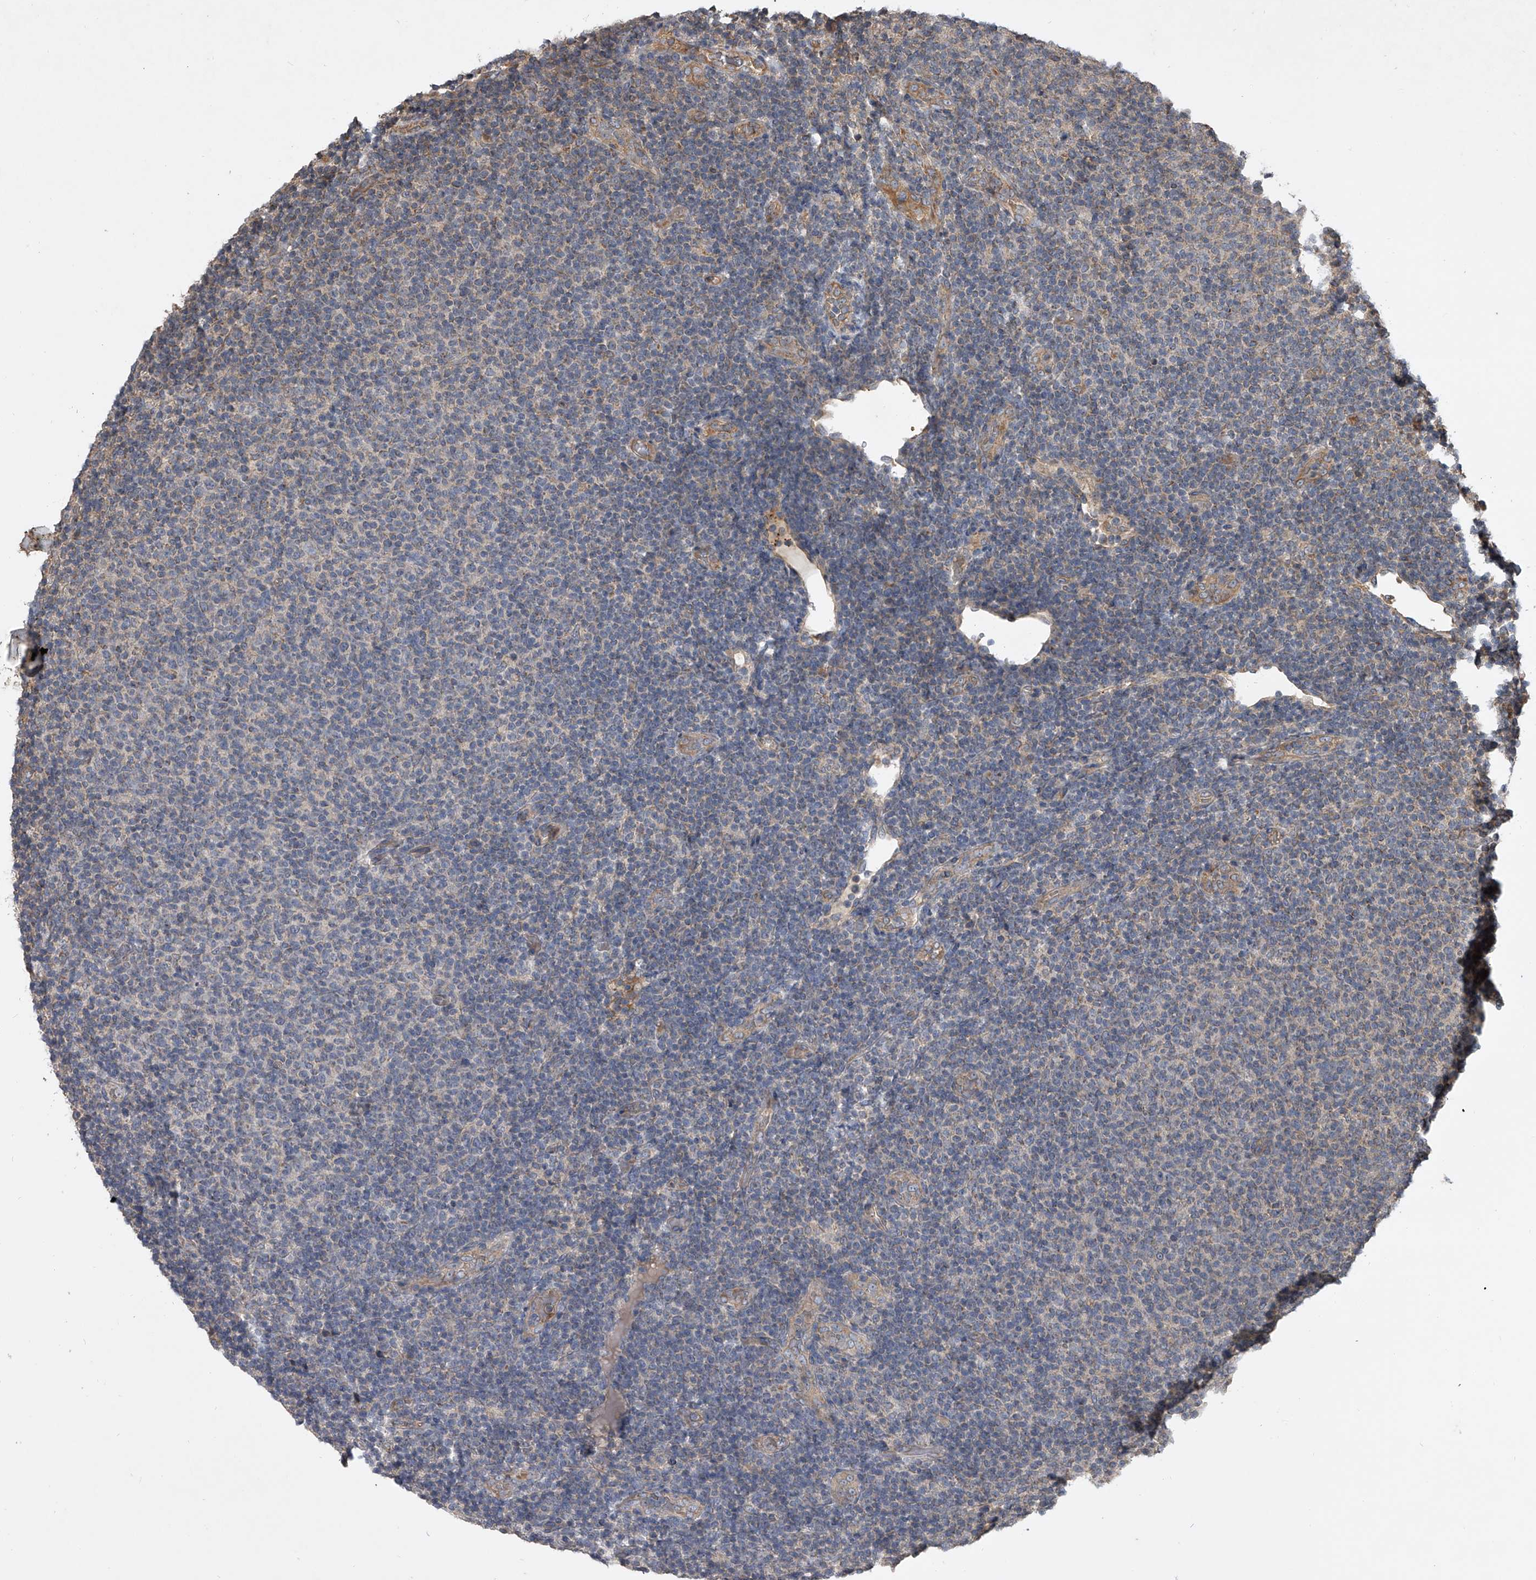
{"staining": {"intensity": "negative", "quantity": "none", "location": "none"}, "tissue": "lymphoma", "cell_type": "Tumor cells", "image_type": "cancer", "snomed": [{"axis": "morphology", "description": "Malignant lymphoma, non-Hodgkin's type, Low grade"}, {"axis": "topography", "description": "Lymph node"}], "caption": "A photomicrograph of malignant lymphoma, non-Hodgkin's type (low-grade) stained for a protein shows no brown staining in tumor cells.", "gene": "NFS1", "patient": {"sex": "male", "age": 66}}